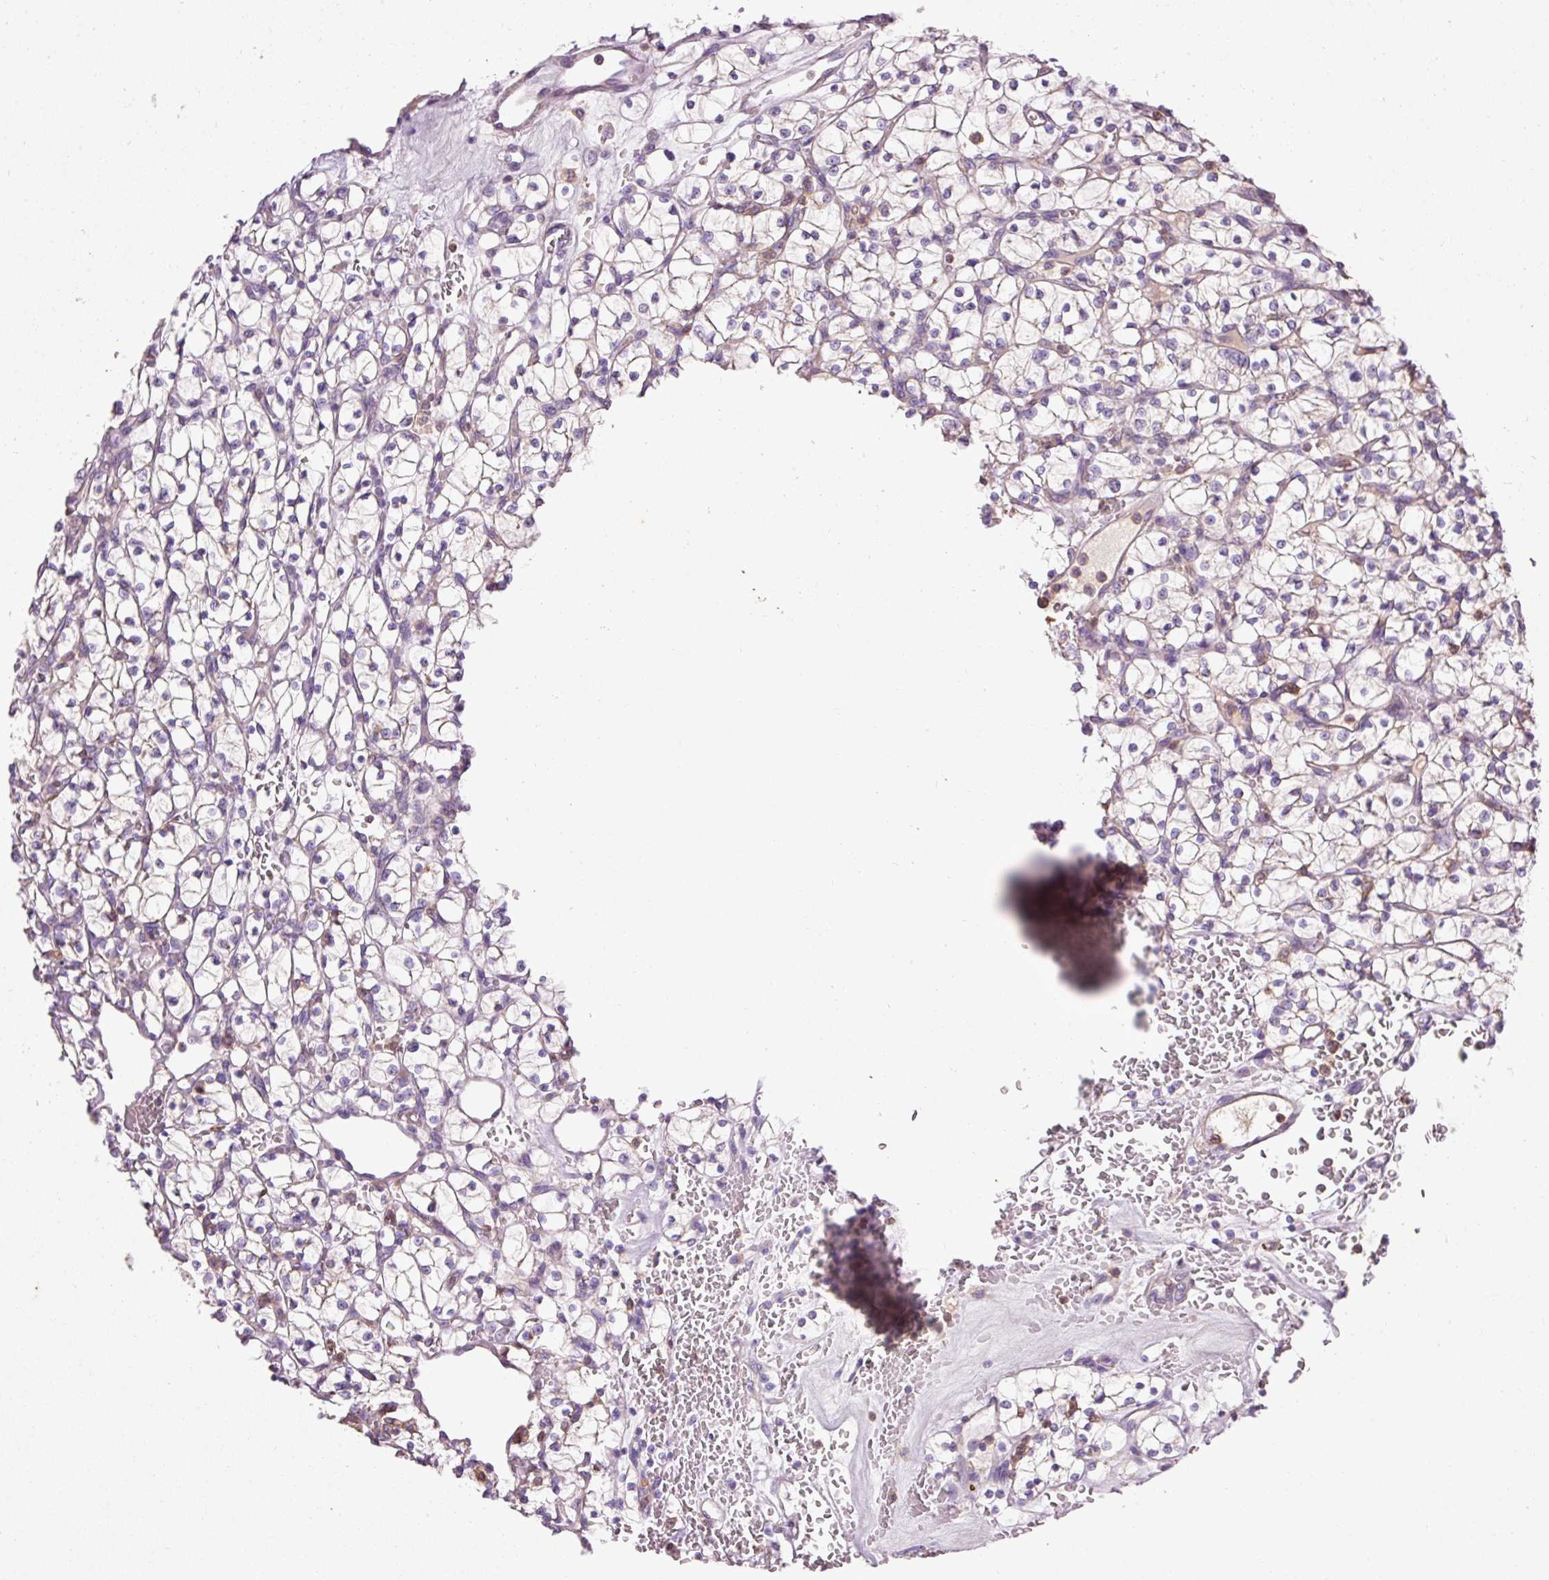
{"staining": {"intensity": "negative", "quantity": "none", "location": "none"}, "tissue": "renal cancer", "cell_type": "Tumor cells", "image_type": "cancer", "snomed": [{"axis": "morphology", "description": "Adenocarcinoma, NOS"}, {"axis": "topography", "description": "Kidney"}], "caption": "DAB (3,3'-diaminobenzidine) immunohistochemical staining of renal adenocarcinoma demonstrates no significant positivity in tumor cells. The staining was performed using DAB (3,3'-diaminobenzidine) to visualize the protein expression in brown, while the nuclei were stained in blue with hematoxylin (Magnification: 20x).", "gene": "IMMT", "patient": {"sex": "female", "age": 64}}